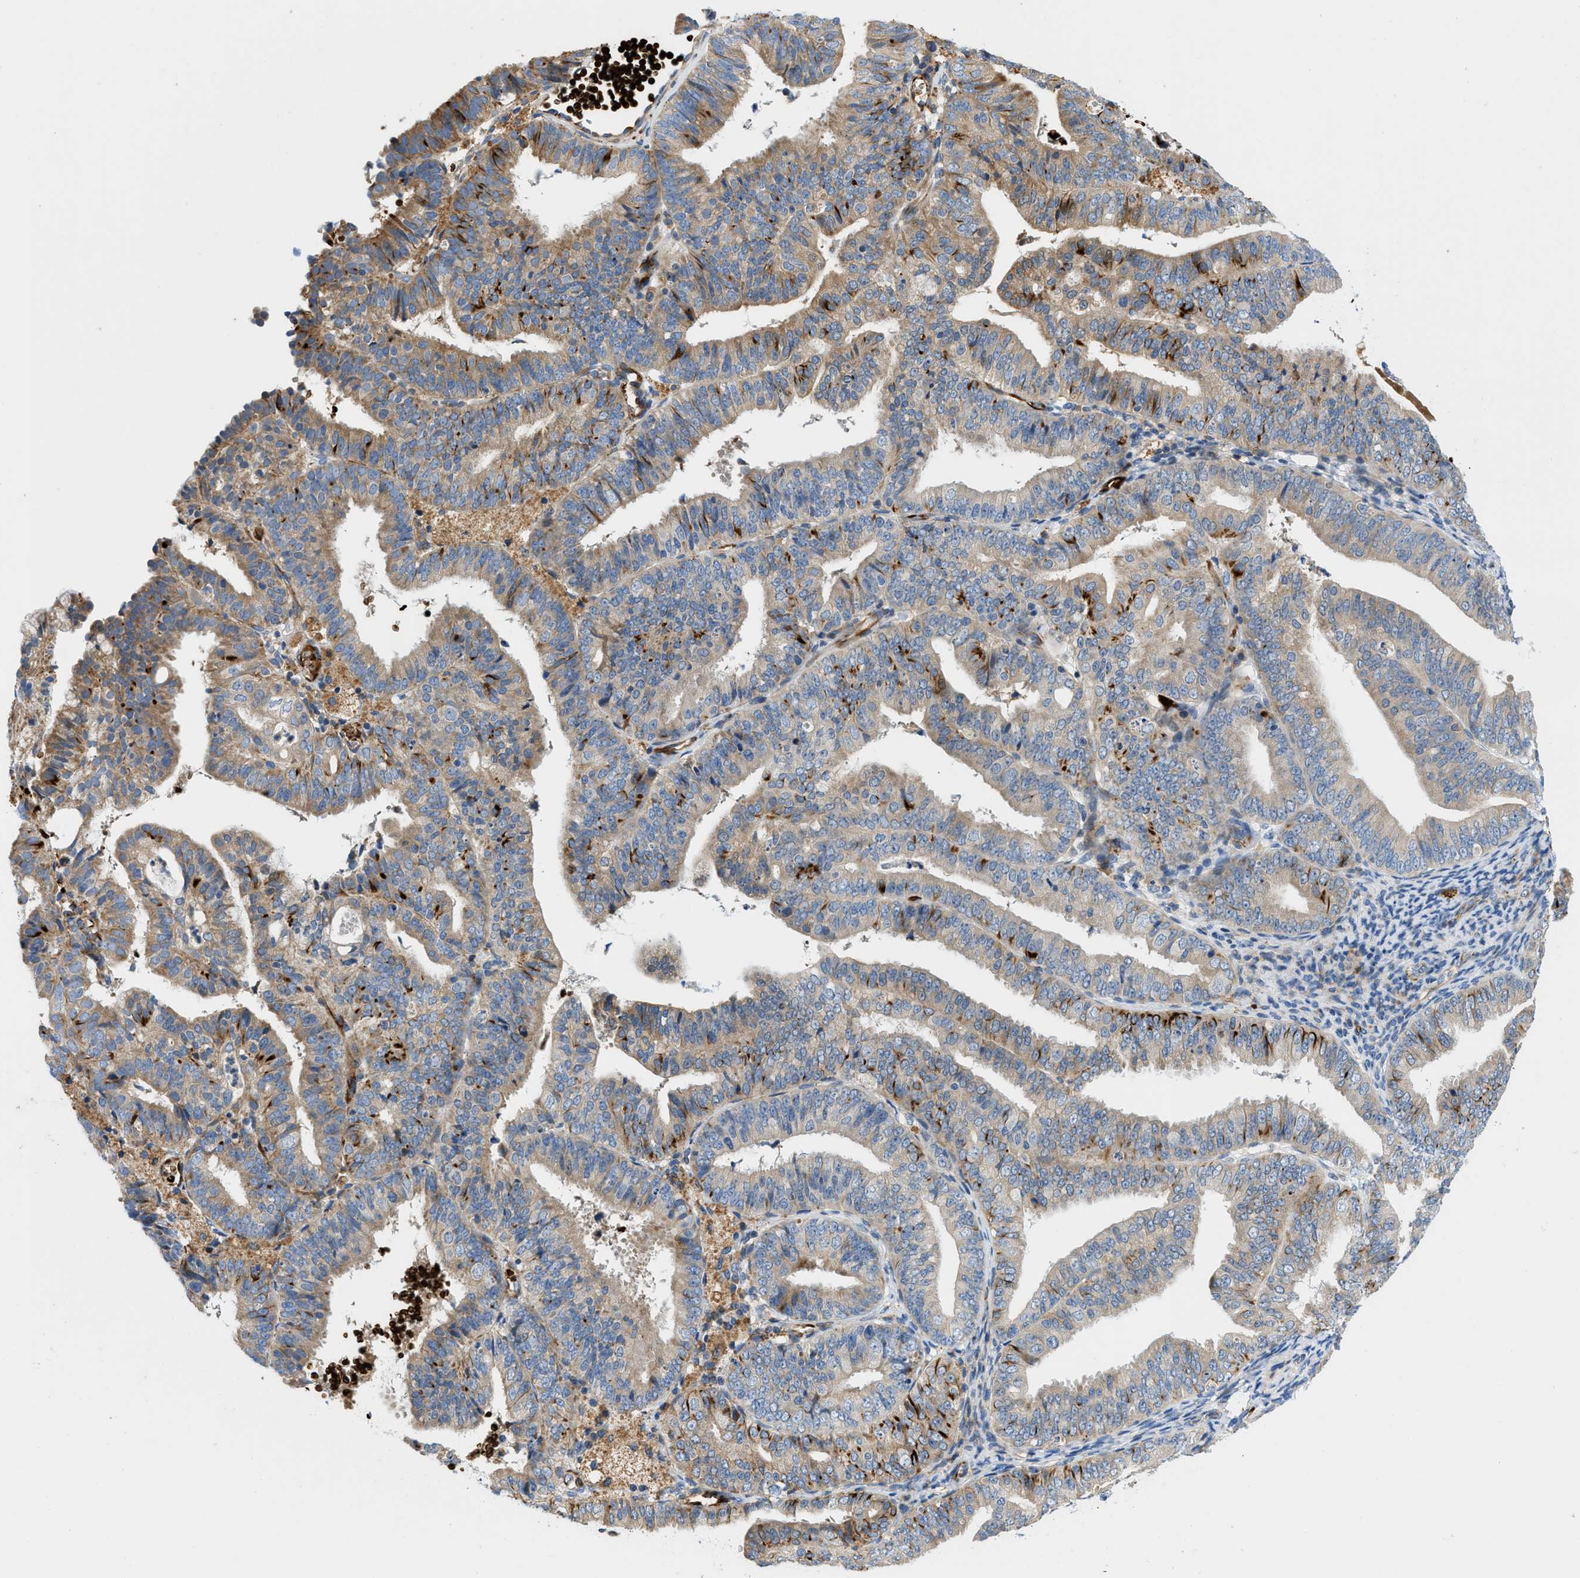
{"staining": {"intensity": "weak", "quantity": "<25%", "location": "cytoplasmic/membranous"}, "tissue": "endometrial cancer", "cell_type": "Tumor cells", "image_type": "cancer", "snomed": [{"axis": "morphology", "description": "Adenocarcinoma, NOS"}, {"axis": "topography", "description": "Endometrium"}], "caption": "This is an immunohistochemistry (IHC) histopathology image of human adenocarcinoma (endometrial). There is no staining in tumor cells.", "gene": "ZNF831", "patient": {"sex": "female", "age": 63}}